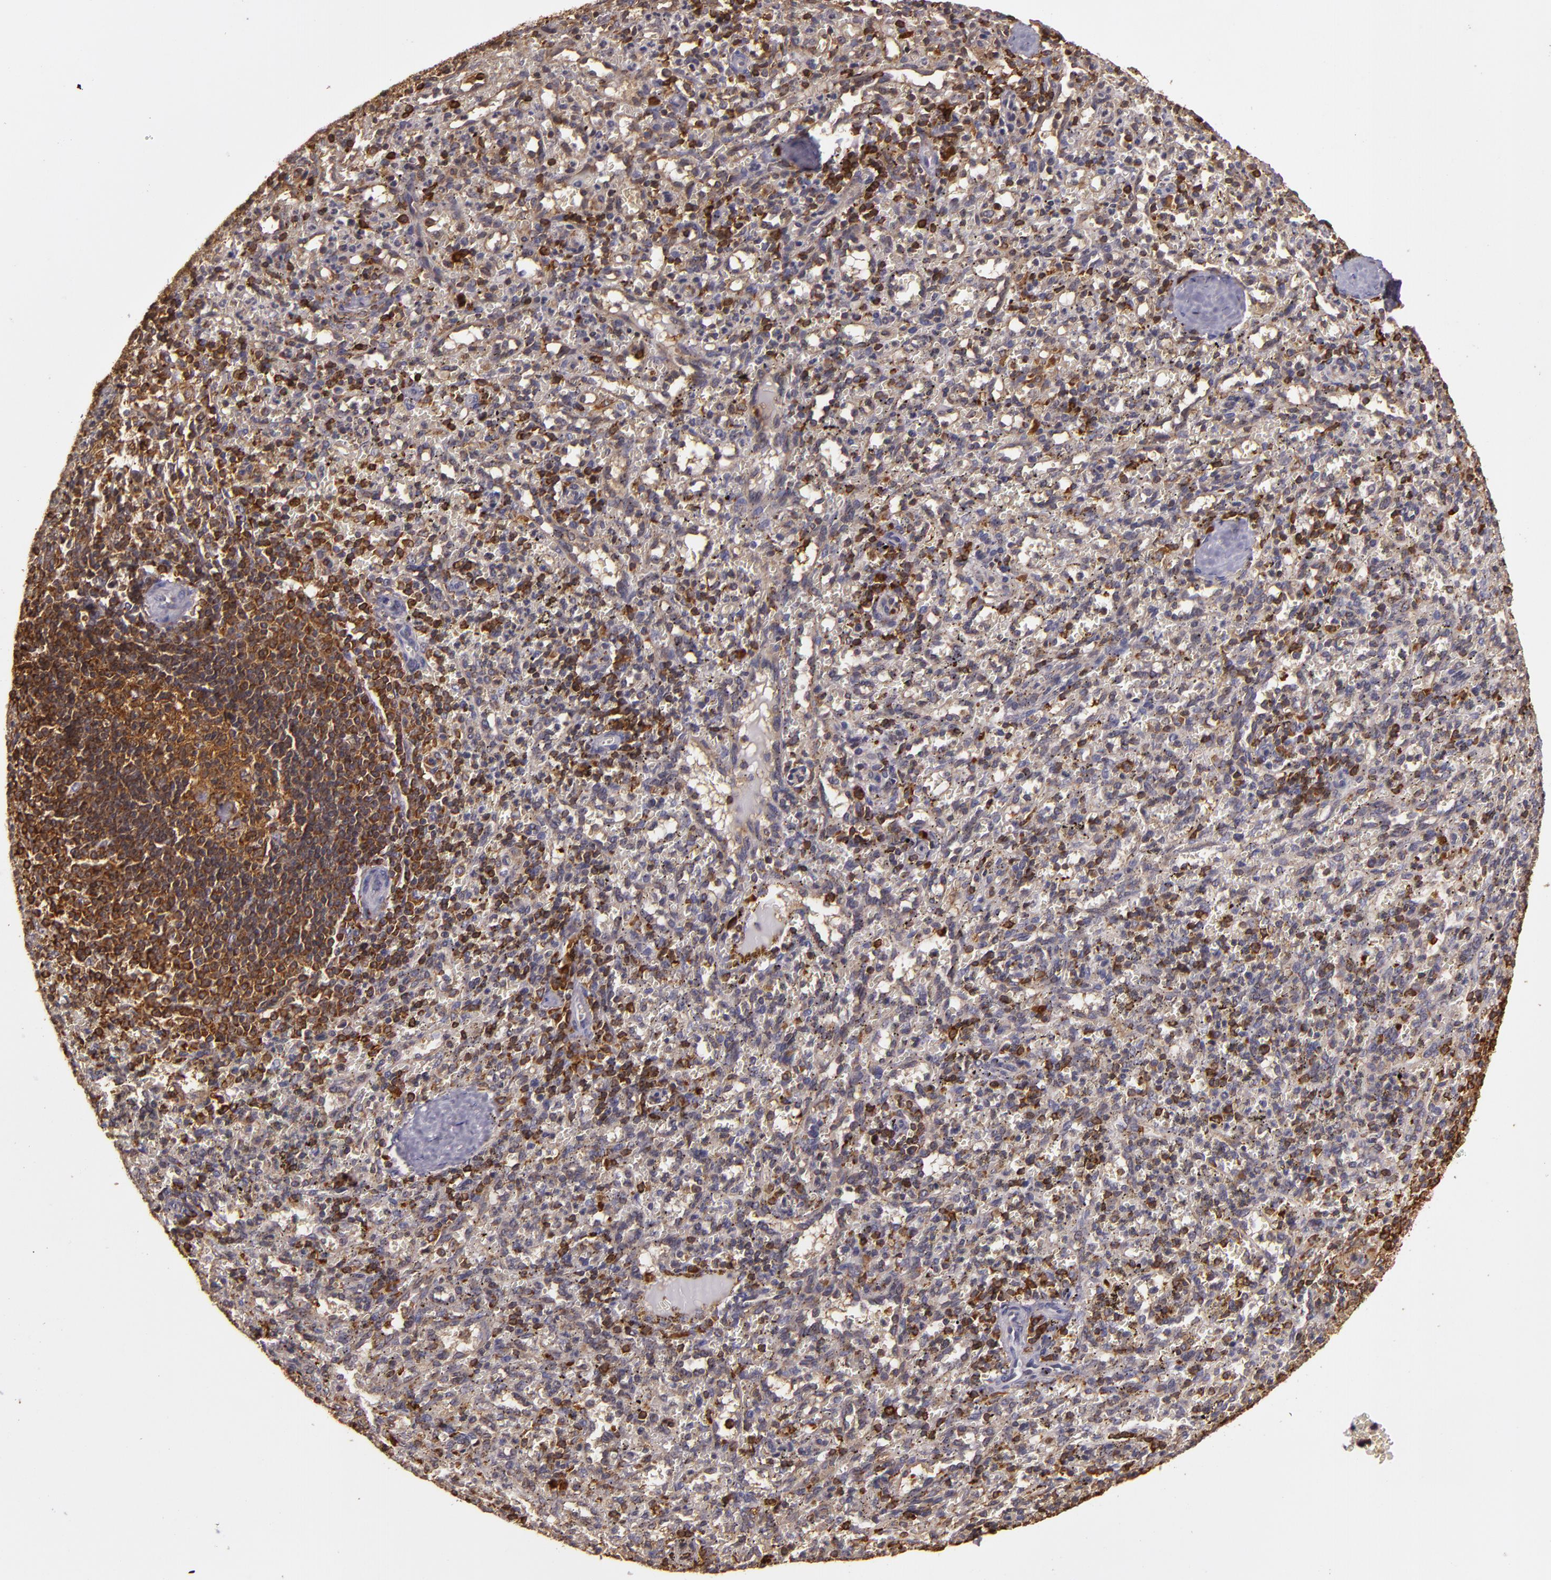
{"staining": {"intensity": "strong", "quantity": "25%-75%", "location": "cytoplasmic/membranous"}, "tissue": "spleen", "cell_type": "Cells in red pulp", "image_type": "normal", "snomed": [{"axis": "morphology", "description": "Normal tissue, NOS"}, {"axis": "topography", "description": "Spleen"}], "caption": "An IHC histopathology image of benign tissue is shown. Protein staining in brown shows strong cytoplasmic/membranous positivity in spleen within cells in red pulp.", "gene": "SLC9A3R1", "patient": {"sex": "female", "age": 10}}